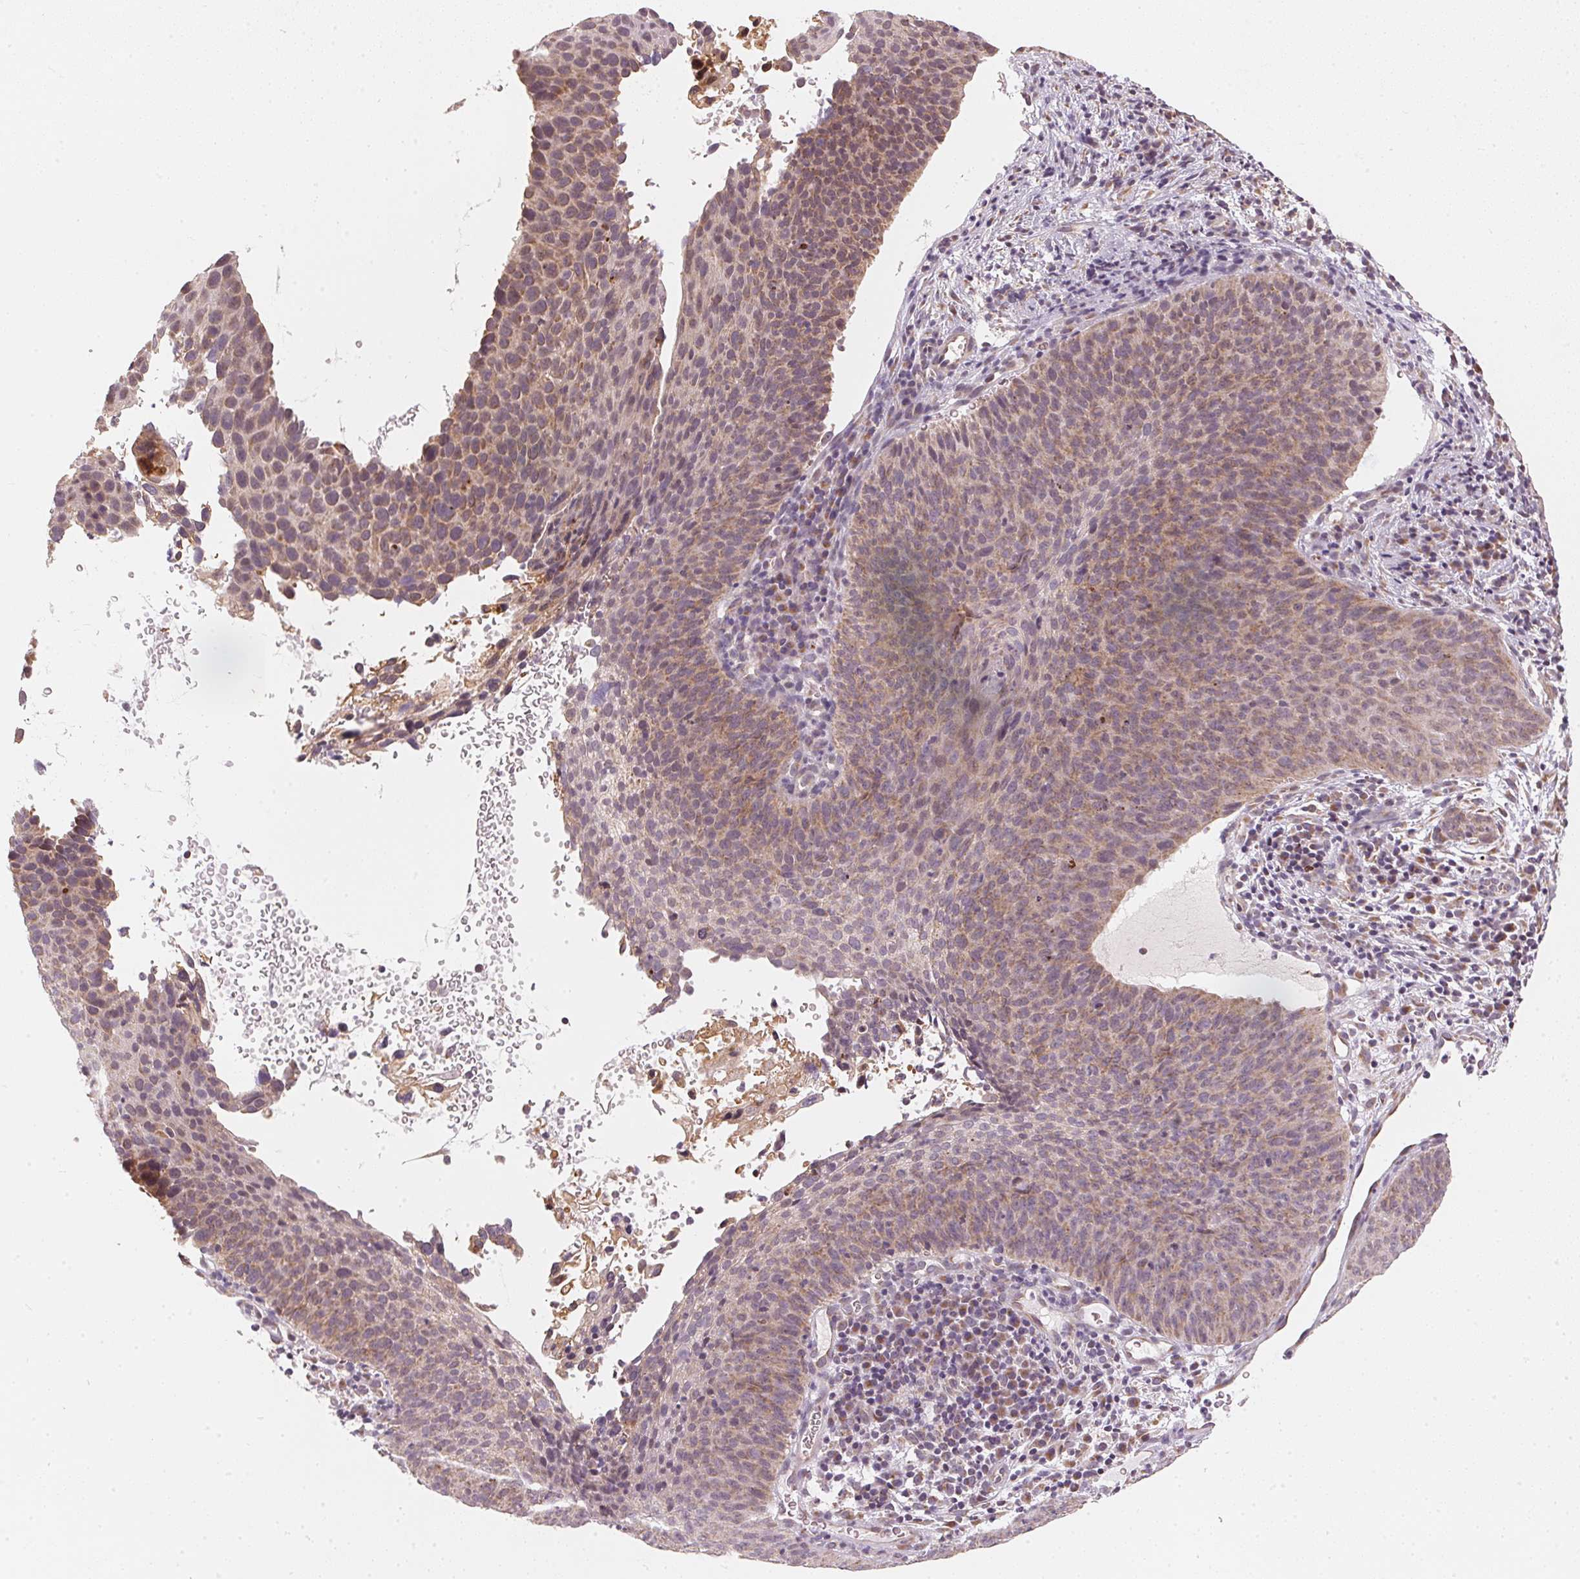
{"staining": {"intensity": "weak", "quantity": ">75%", "location": "cytoplasmic/membranous"}, "tissue": "cervical cancer", "cell_type": "Tumor cells", "image_type": "cancer", "snomed": [{"axis": "morphology", "description": "Squamous cell carcinoma, NOS"}, {"axis": "topography", "description": "Cervix"}], "caption": "Protein staining of cervical cancer (squamous cell carcinoma) tissue exhibits weak cytoplasmic/membranous staining in about >75% of tumor cells.", "gene": "MATCAP1", "patient": {"sex": "female", "age": 35}}